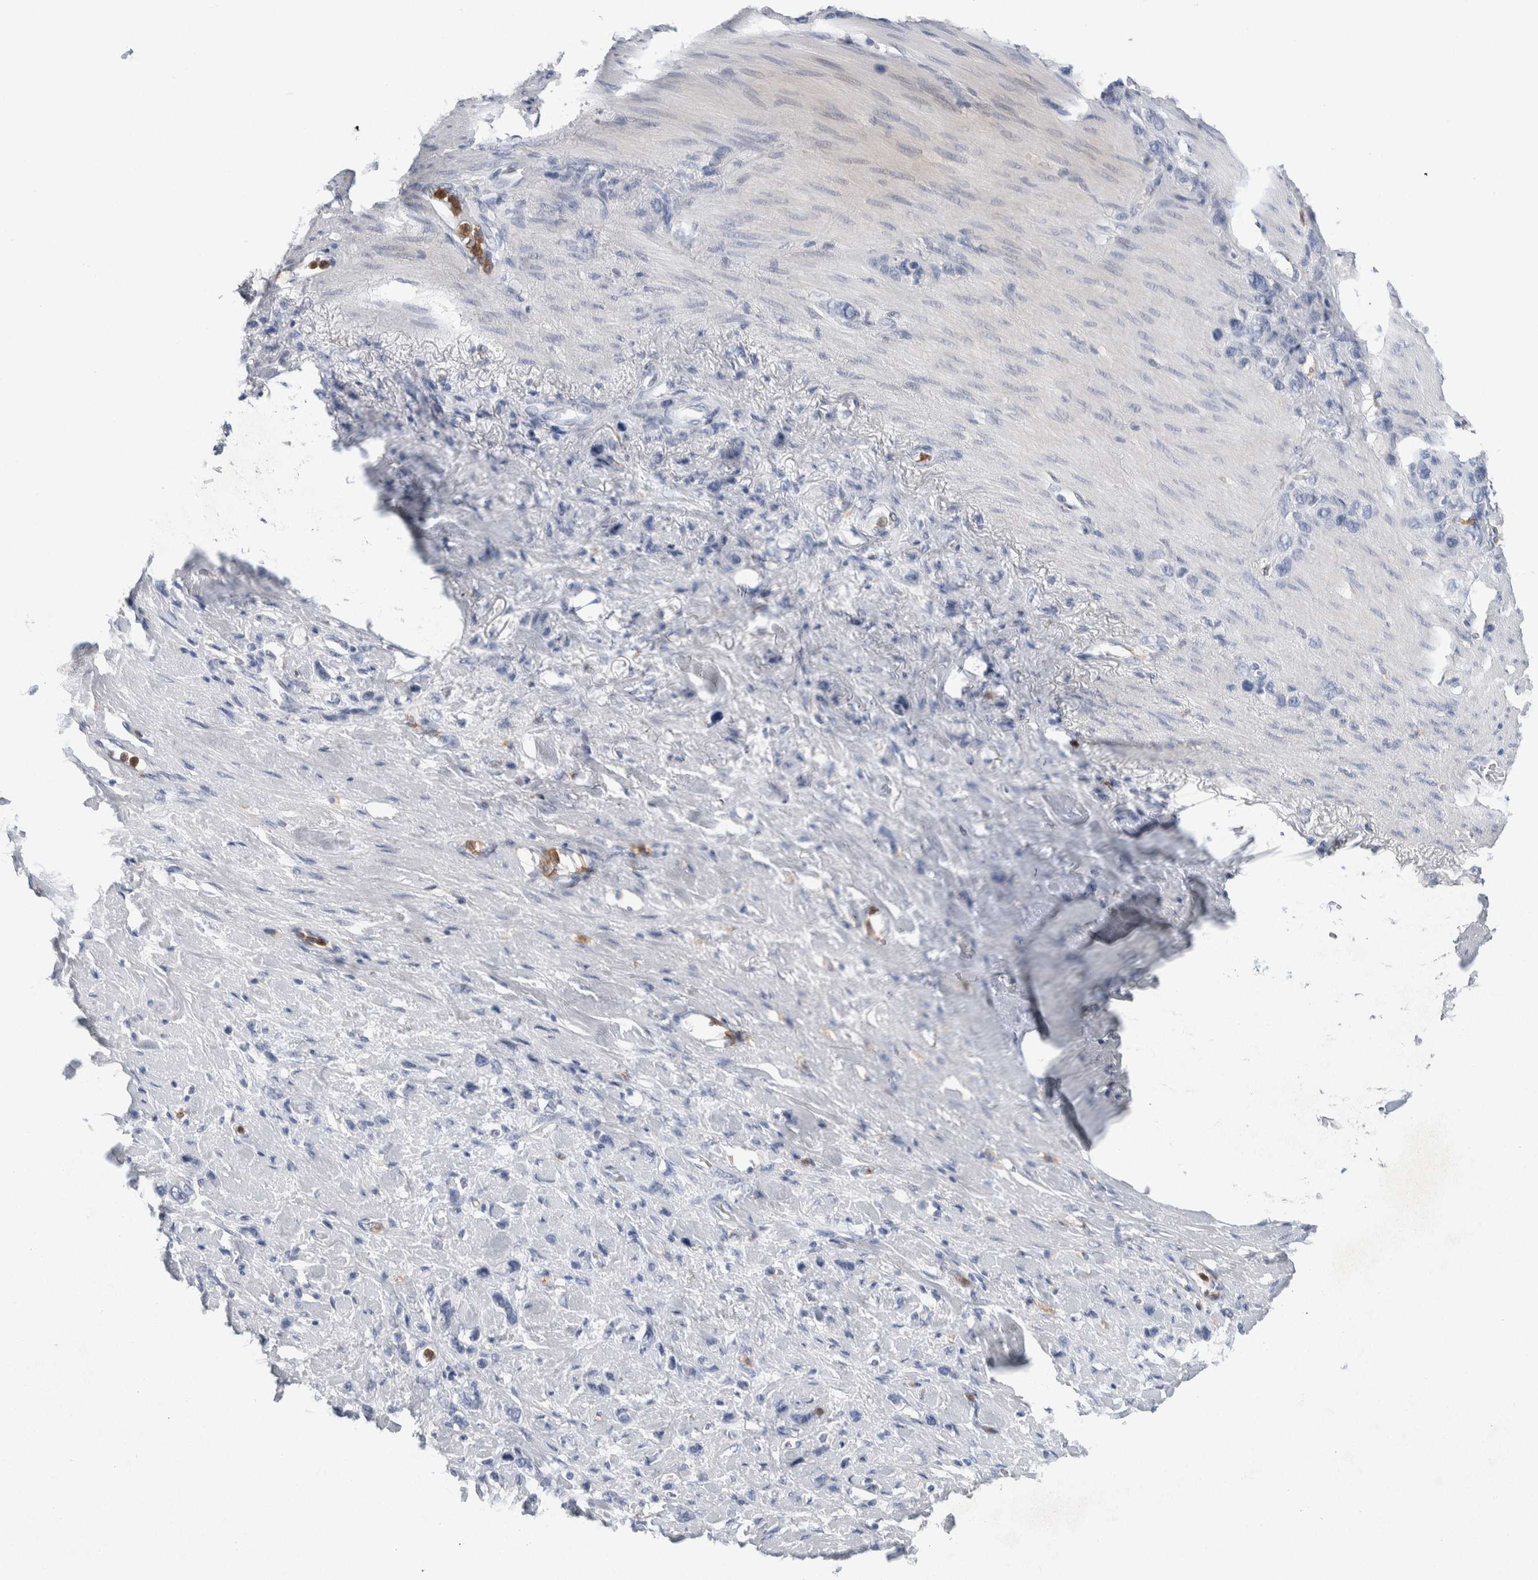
{"staining": {"intensity": "negative", "quantity": "none", "location": "none"}, "tissue": "stomach cancer", "cell_type": "Tumor cells", "image_type": "cancer", "snomed": [{"axis": "morphology", "description": "Normal tissue, NOS"}, {"axis": "morphology", "description": "Adenocarcinoma, NOS"}, {"axis": "morphology", "description": "Adenocarcinoma, High grade"}, {"axis": "topography", "description": "Stomach, upper"}, {"axis": "topography", "description": "Stomach"}], "caption": "IHC photomicrograph of human stomach high-grade adenocarcinoma stained for a protein (brown), which displays no positivity in tumor cells. The staining was performed using DAB (3,3'-diaminobenzidine) to visualize the protein expression in brown, while the nuclei were stained in blue with hematoxylin (Magnification: 20x).", "gene": "NCF2", "patient": {"sex": "female", "age": 65}}